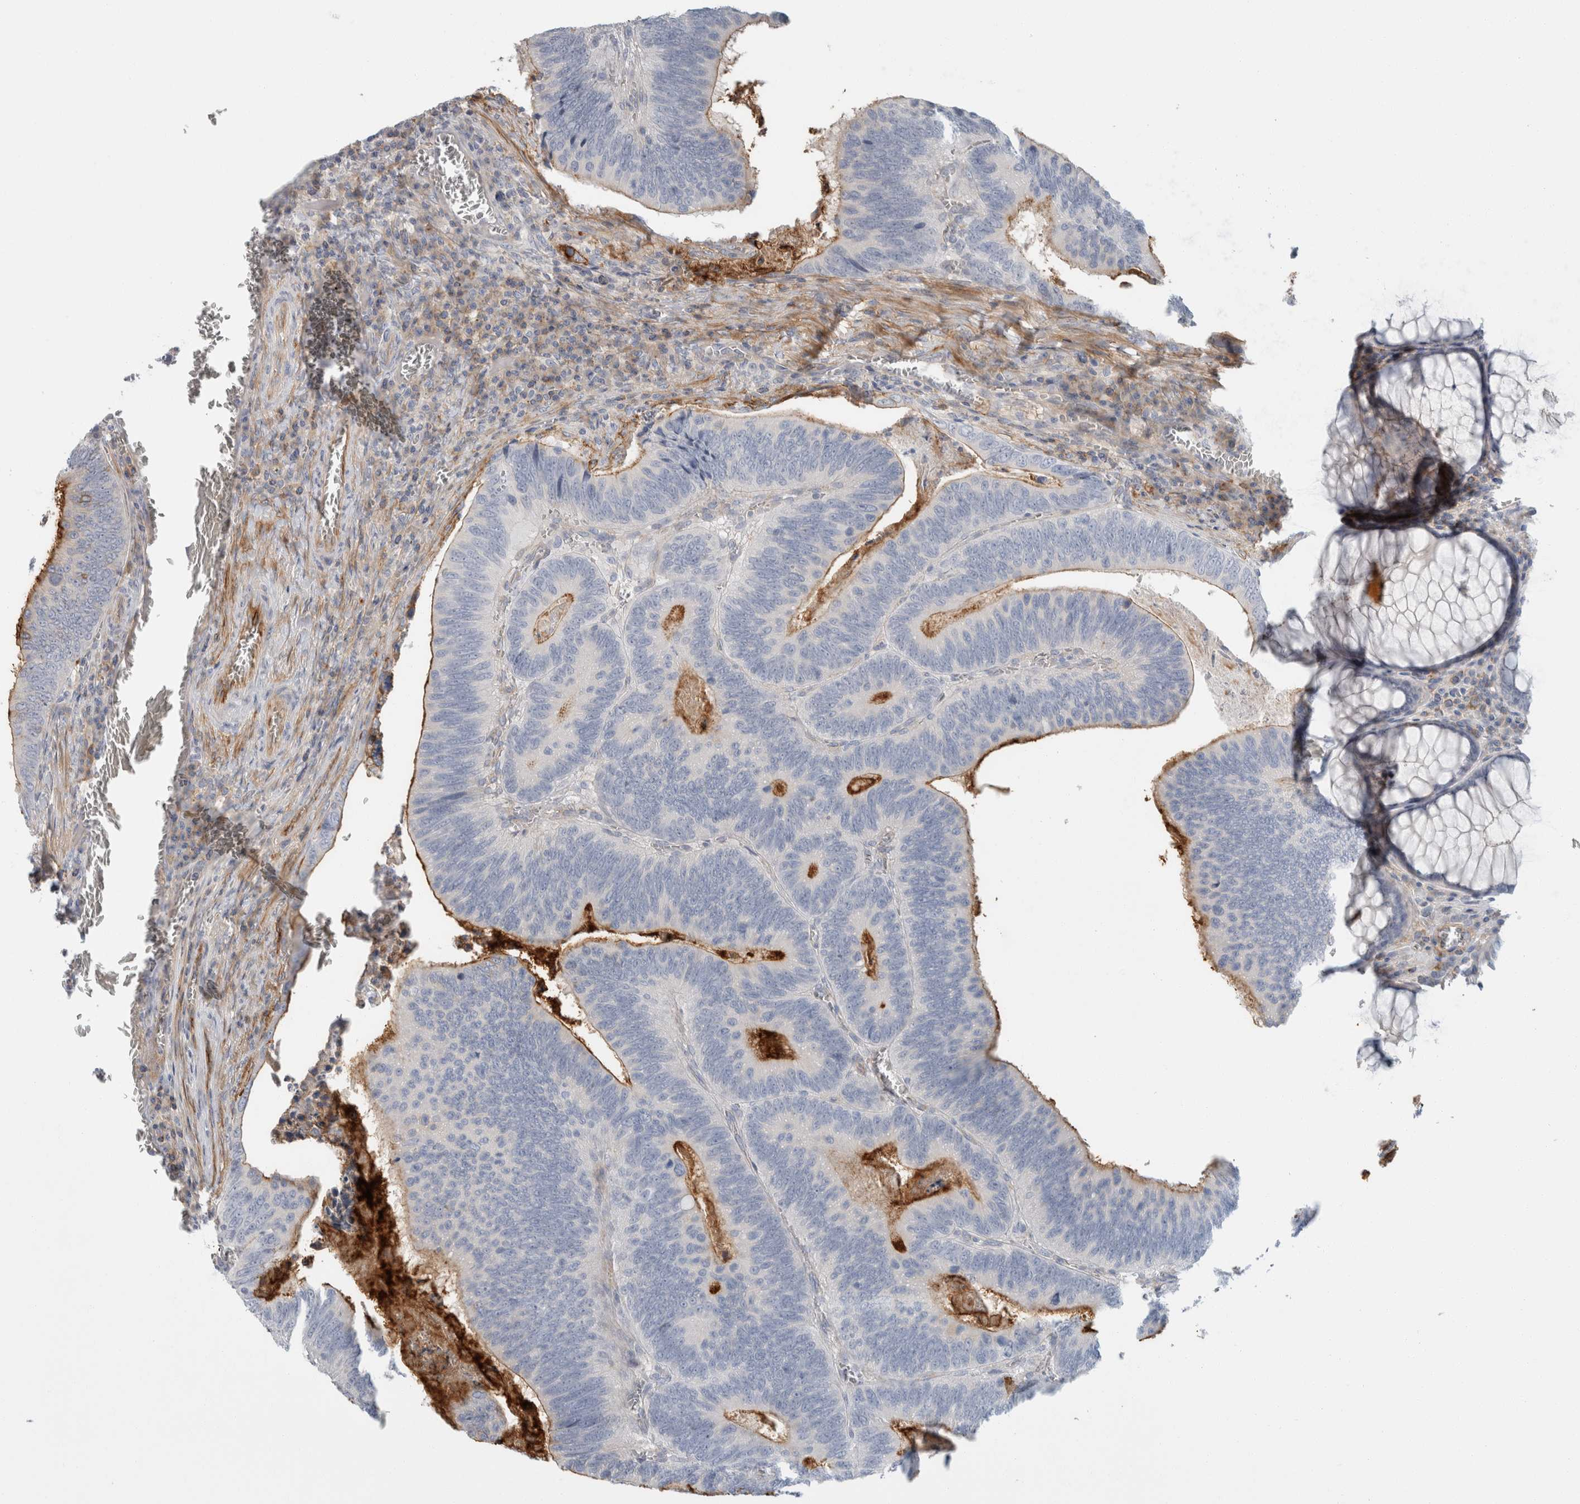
{"staining": {"intensity": "moderate", "quantity": "25%-75%", "location": "cytoplasmic/membranous"}, "tissue": "colorectal cancer", "cell_type": "Tumor cells", "image_type": "cancer", "snomed": [{"axis": "morphology", "description": "Inflammation, NOS"}, {"axis": "morphology", "description": "Adenocarcinoma, NOS"}, {"axis": "topography", "description": "Colon"}], "caption": "About 25%-75% of tumor cells in human colorectal adenocarcinoma display moderate cytoplasmic/membranous protein staining as visualized by brown immunohistochemical staining.", "gene": "CD55", "patient": {"sex": "male", "age": 72}}